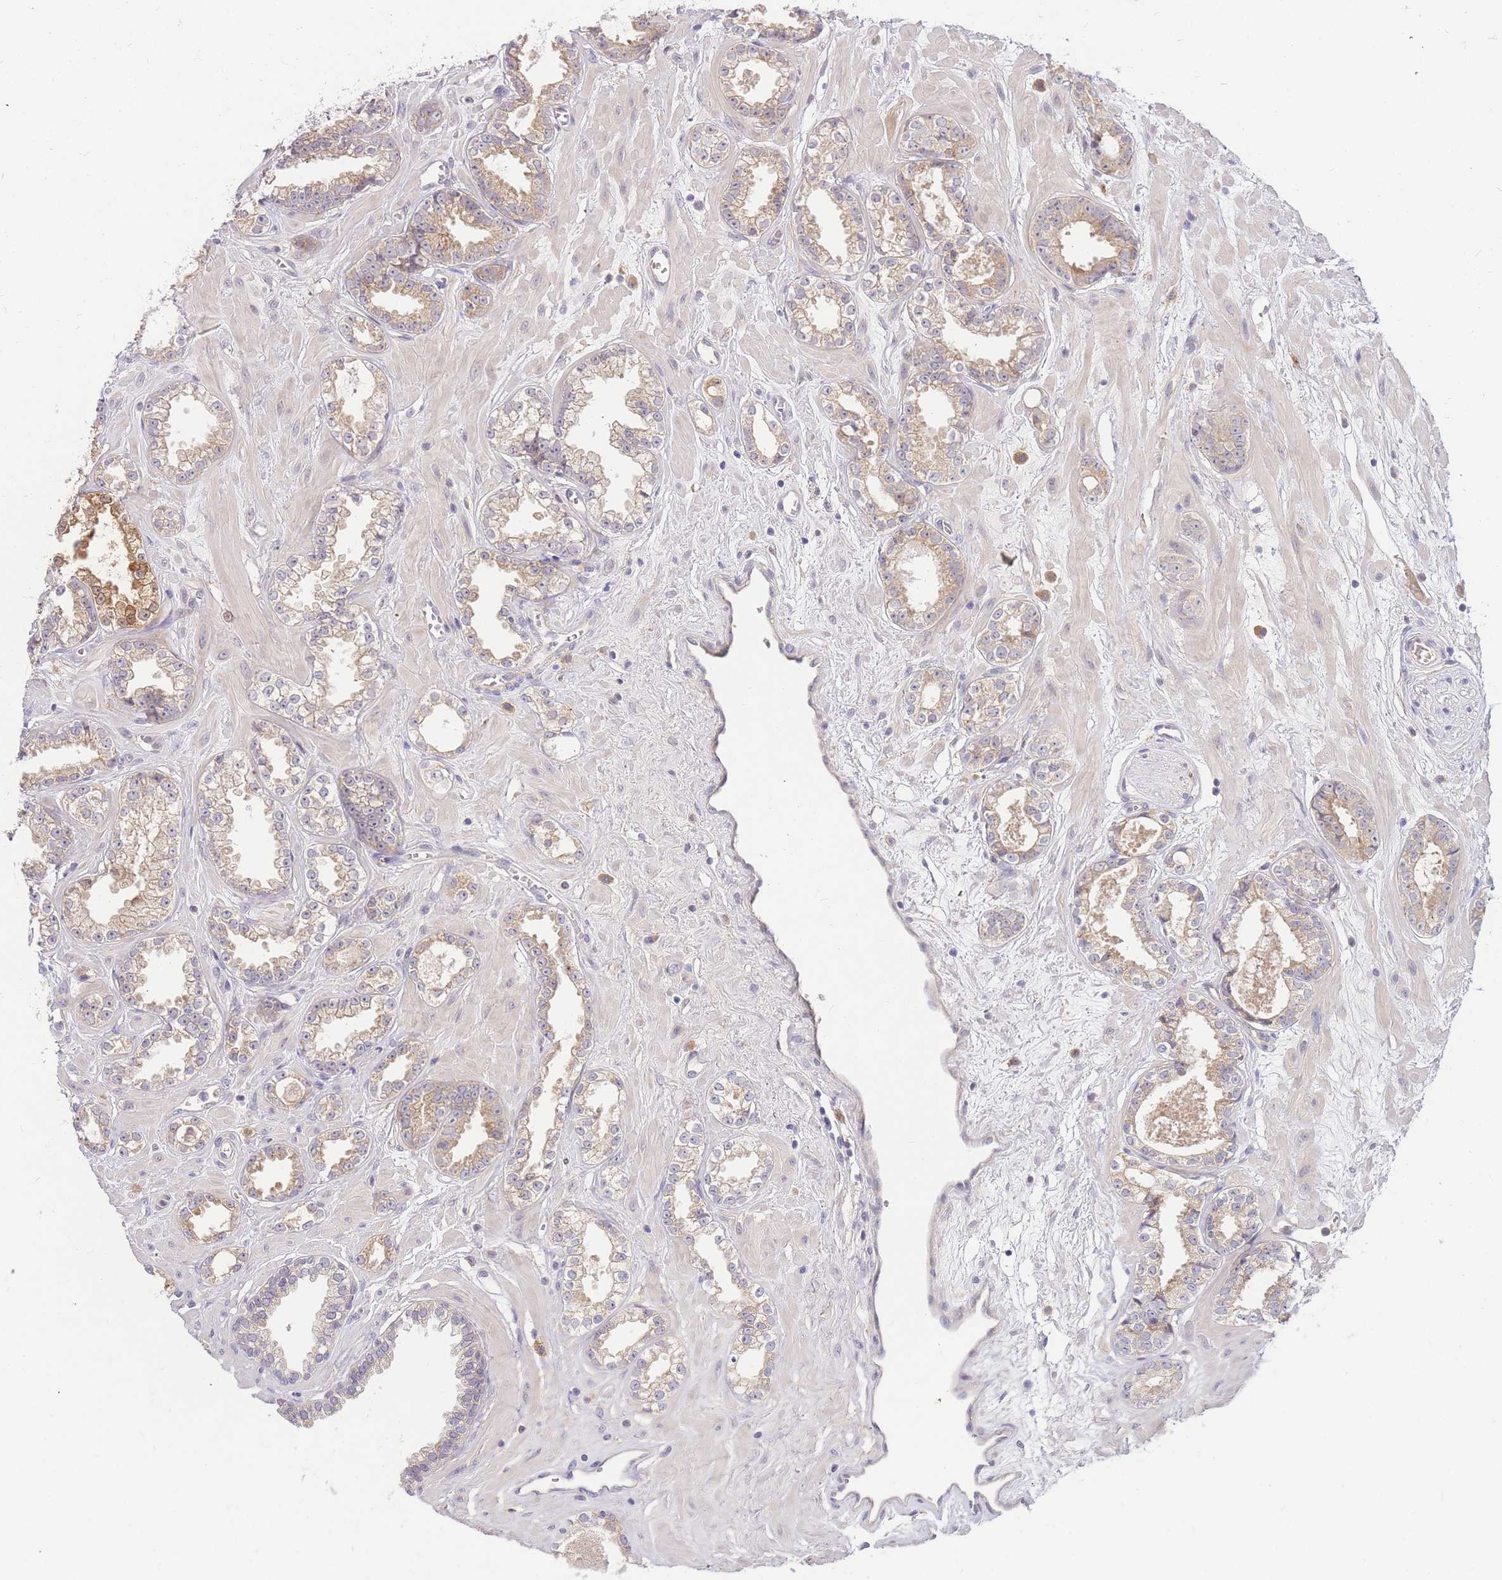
{"staining": {"intensity": "moderate", "quantity": "25%-75%", "location": "cytoplasmic/membranous"}, "tissue": "prostate cancer", "cell_type": "Tumor cells", "image_type": "cancer", "snomed": [{"axis": "morphology", "description": "Adenocarcinoma, Low grade"}, {"axis": "topography", "description": "Prostate"}], "caption": "Adenocarcinoma (low-grade) (prostate) stained with DAB IHC reveals medium levels of moderate cytoplasmic/membranous positivity in approximately 25%-75% of tumor cells. (DAB IHC with brightfield microscopy, high magnification).", "gene": "ZNF577", "patient": {"sex": "male", "age": 60}}